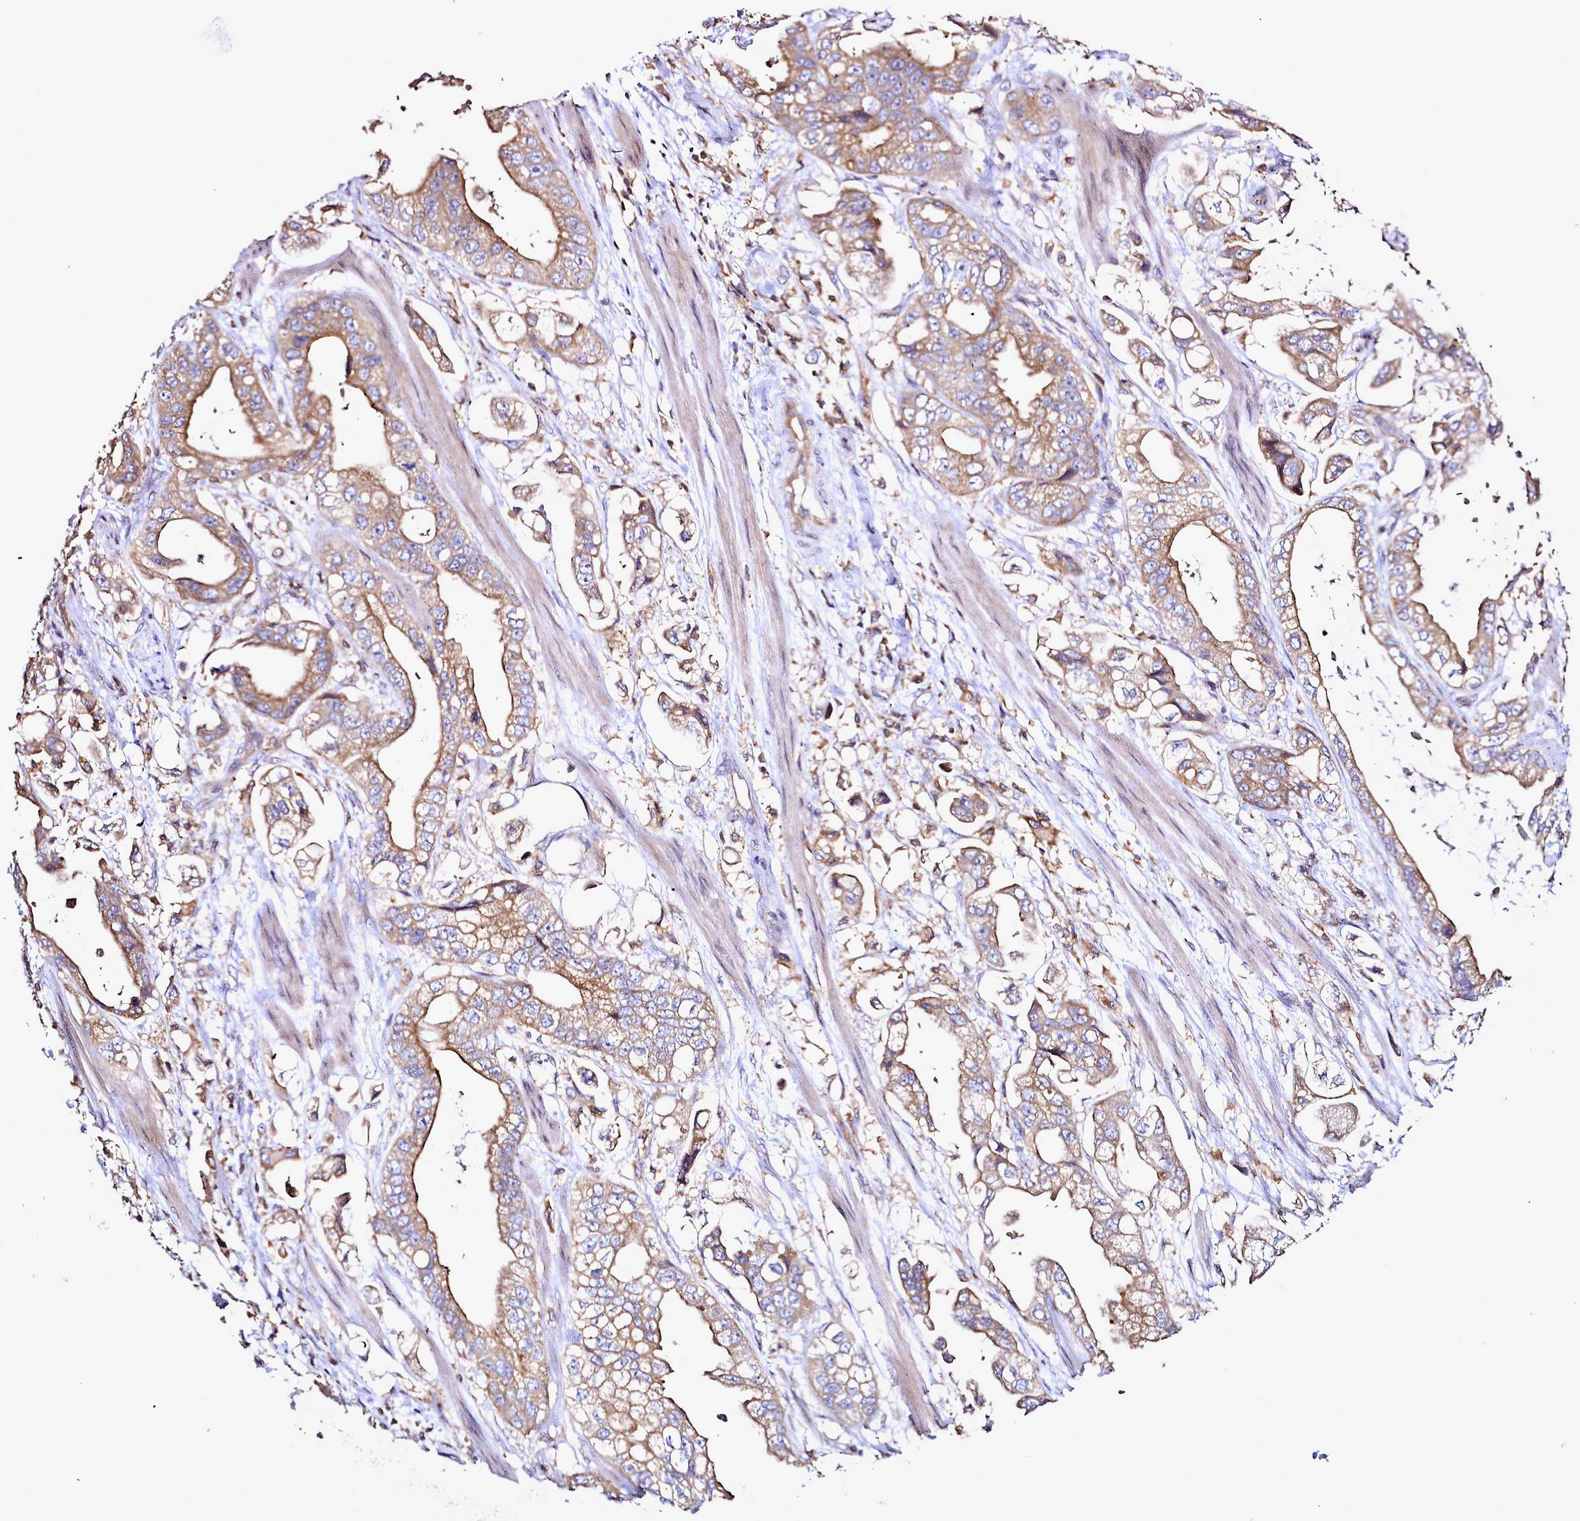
{"staining": {"intensity": "moderate", "quantity": ">75%", "location": "cytoplasmic/membranous"}, "tissue": "stomach cancer", "cell_type": "Tumor cells", "image_type": "cancer", "snomed": [{"axis": "morphology", "description": "Adenocarcinoma, NOS"}, {"axis": "topography", "description": "Stomach"}], "caption": "A high-resolution histopathology image shows immunohistochemistry staining of adenocarcinoma (stomach), which exhibits moderate cytoplasmic/membranous staining in approximately >75% of tumor cells.", "gene": "NCKAP1L", "patient": {"sex": "male", "age": 62}}